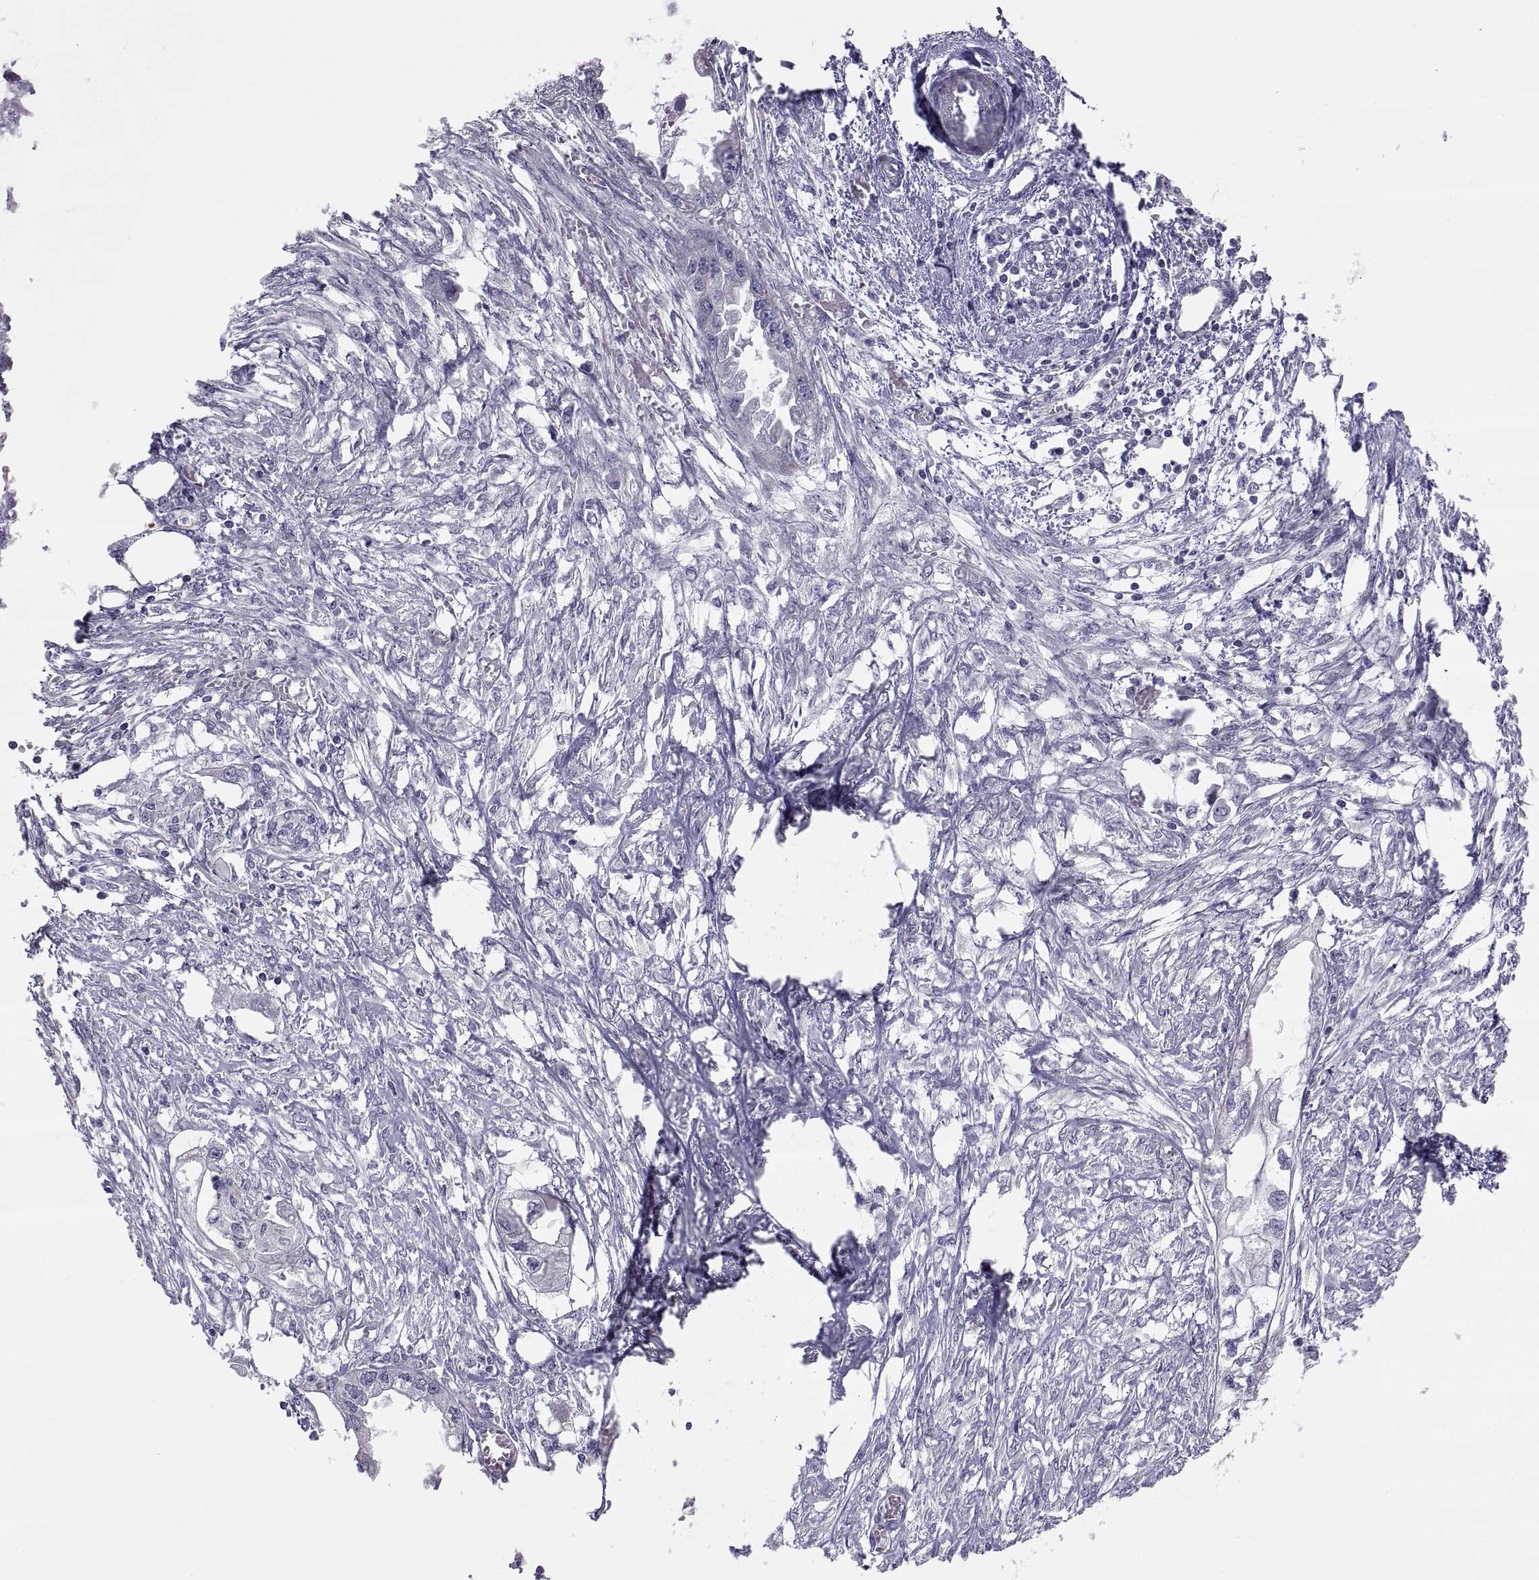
{"staining": {"intensity": "negative", "quantity": "none", "location": "none"}, "tissue": "endometrial cancer", "cell_type": "Tumor cells", "image_type": "cancer", "snomed": [{"axis": "morphology", "description": "Adenocarcinoma, NOS"}, {"axis": "morphology", "description": "Adenocarcinoma, metastatic, NOS"}, {"axis": "topography", "description": "Adipose tissue"}, {"axis": "topography", "description": "Endometrium"}], "caption": "Immunohistochemistry (IHC) histopathology image of metastatic adenocarcinoma (endometrial) stained for a protein (brown), which reveals no staining in tumor cells.", "gene": "FAM170A", "patient": {"sex": "female", "age": 67}}